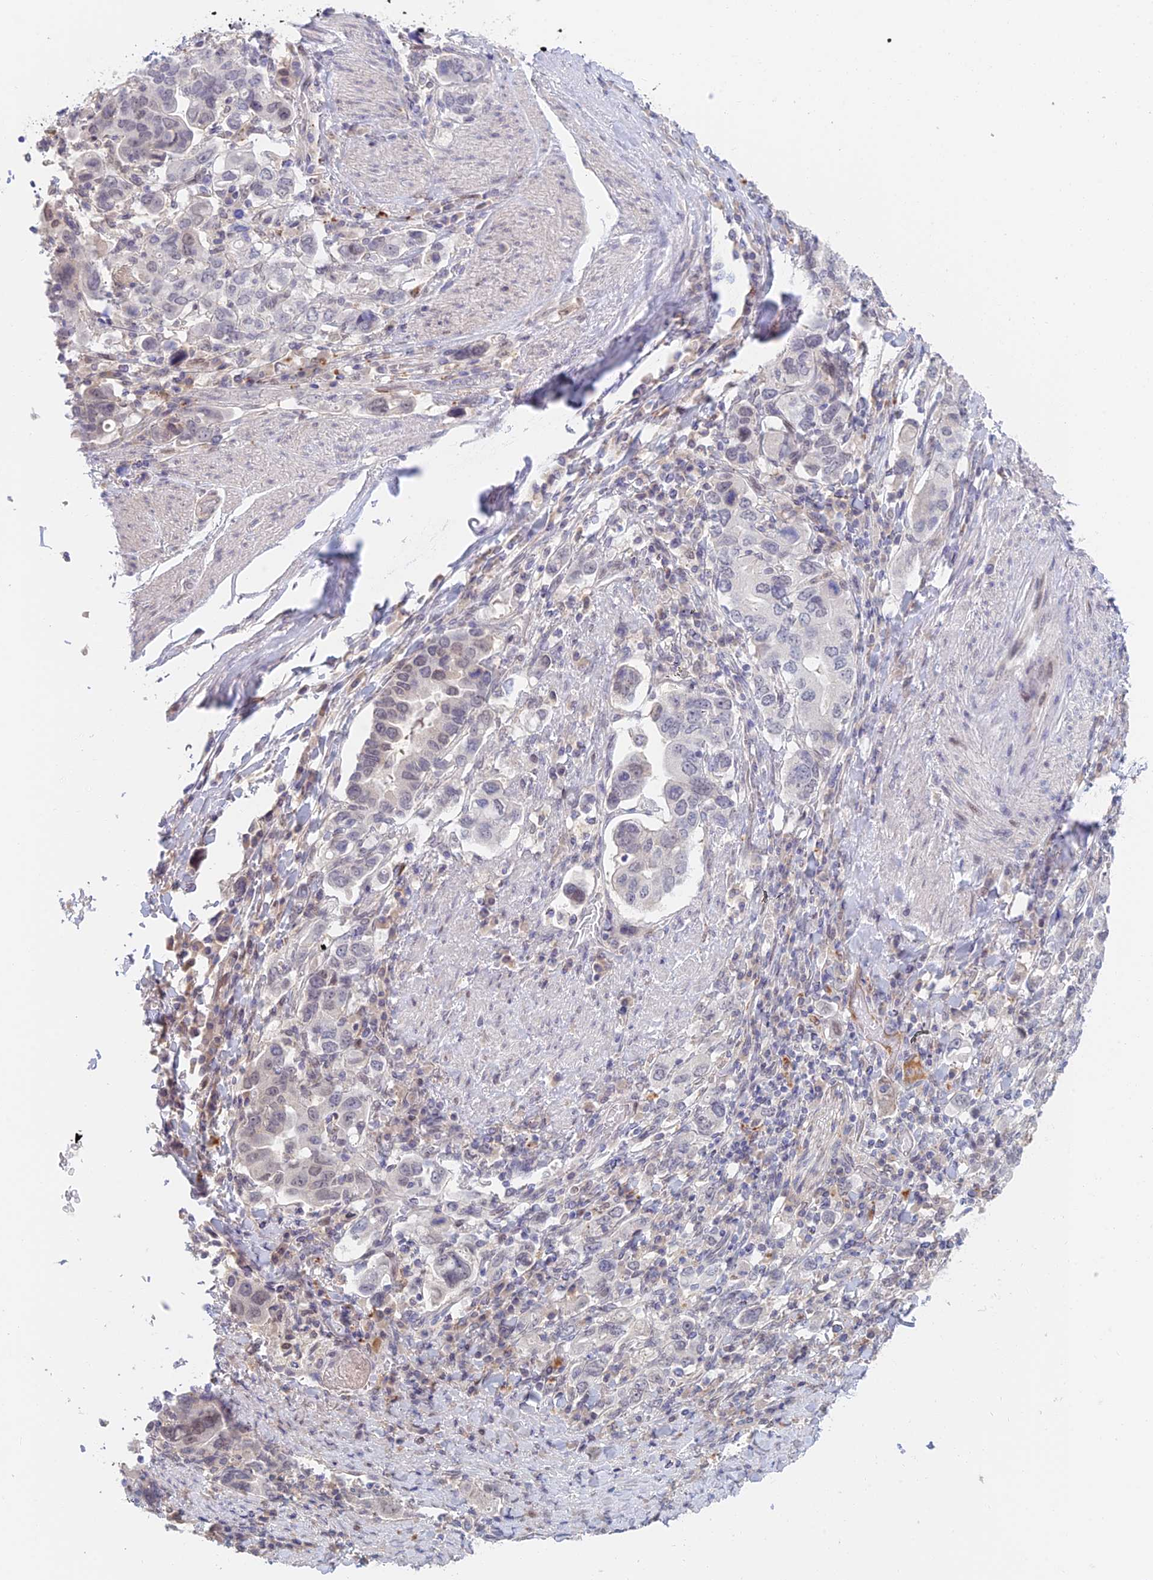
{"staining": {"intensity": "negative", "quantity": "none", "location": "none"}, "tissue": "stomach cancer", "cell_type": "Tumor cells", "image_type": "cancer", "snomed": [{"axis": "morphology", "description": "Adenocarcinoma, NOS"}, {"axis": "topography", "description": "Stomach, upper"}, {"axis": "topography", "description": "Stomach"}], "caption": "Tumor cells are negative for brown protein staining in stomach adenocarcinoma.", "gene": "ZUP1", "patient": {"sex": "male", "age": 62}}